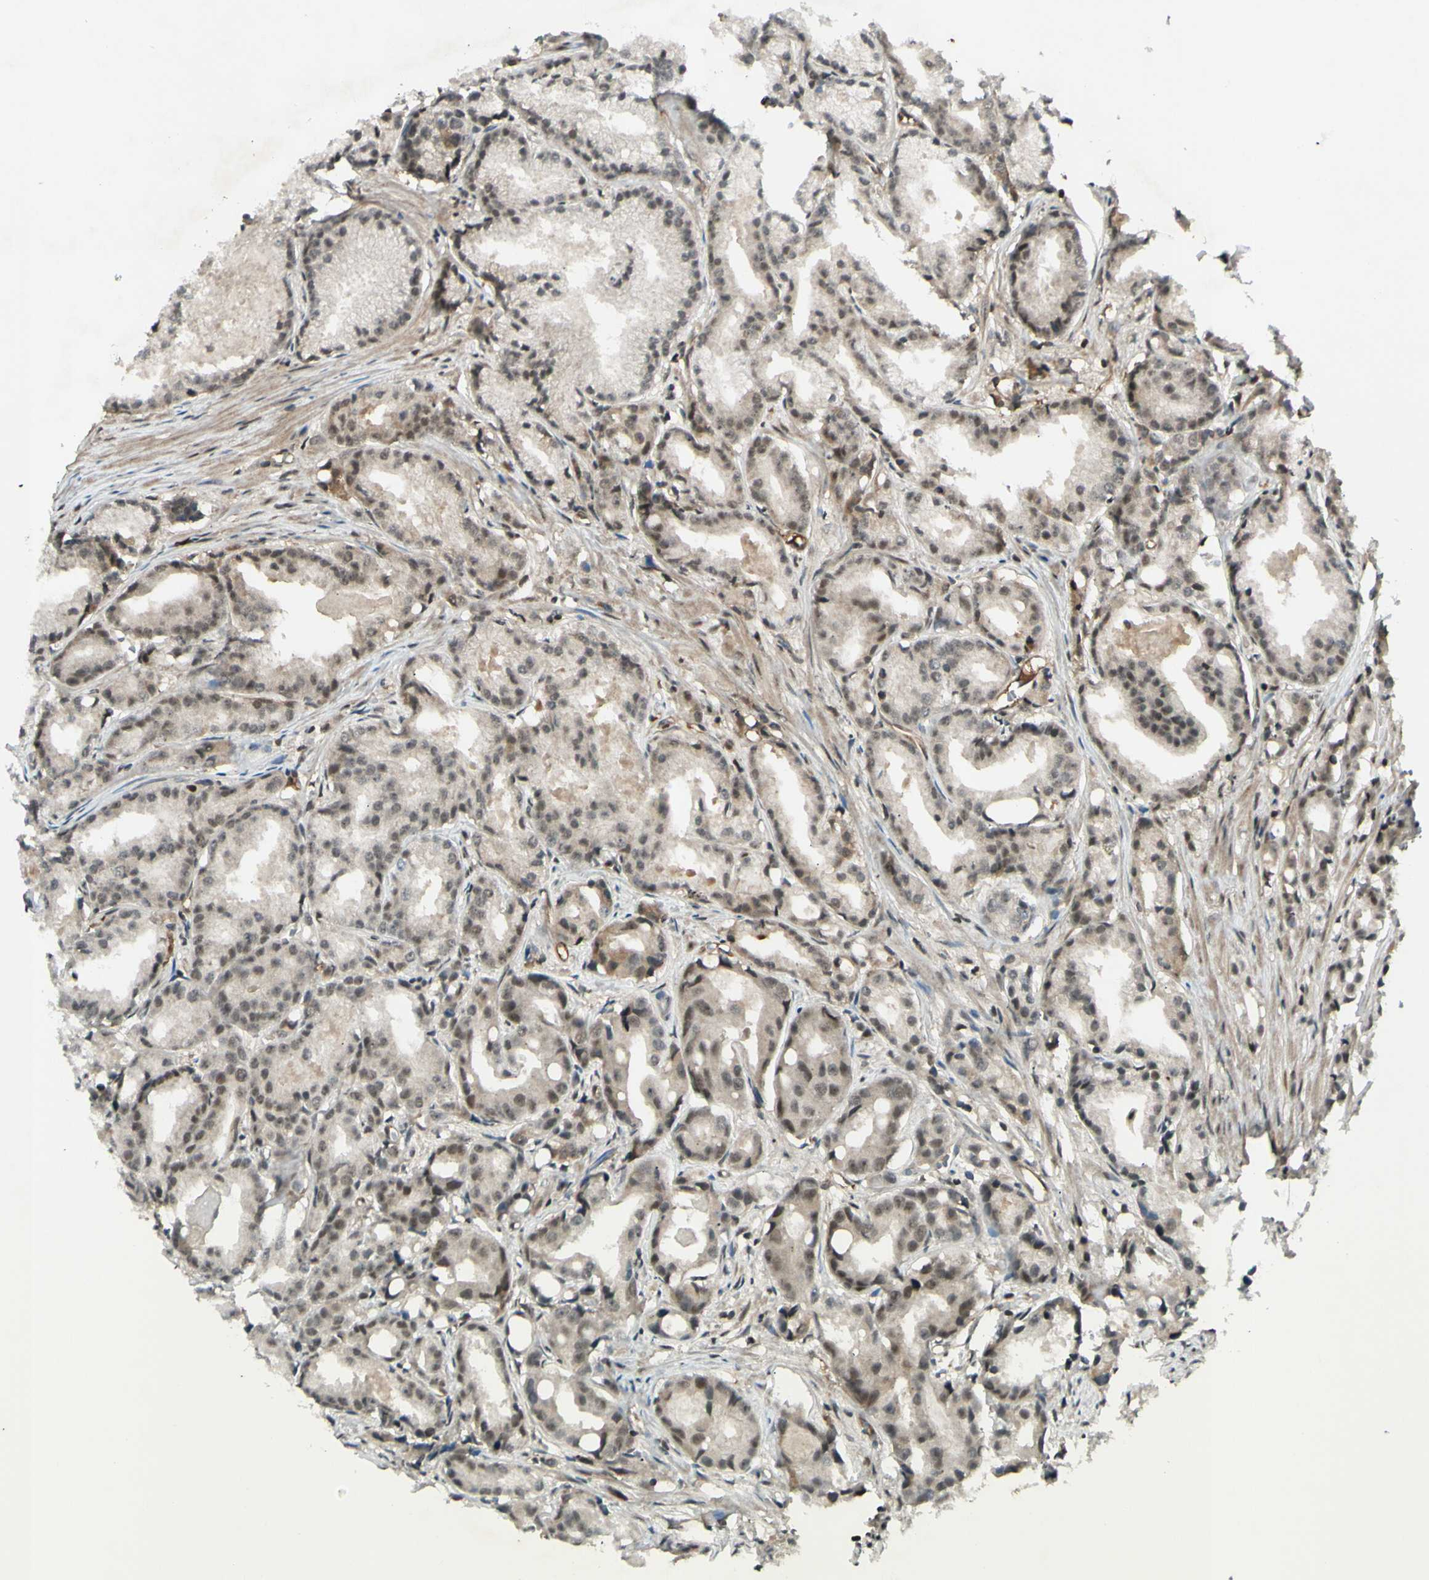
{"staining": {"intensity": "weak", "quantity": "25%-75%", "location": "cytoplasmic/membranous,nuclear"}, "tissue": "prostate cancer", "cell_type": "Tumor cells", "image_type": "cancer", "snomed": [{"axis": "morphology", "description": "Adenocarcinoma, Low grade"}, {"axis": "topography", "description": "Prostate"}], "caption": "A photomicrograph of human prostate cancer stained for a protein reveals weak cytoplasmic/membranous and nuclear brown staining in tumor cells.", "gene": "SNW1", "patient": {"sex": "male", "age": 72}}